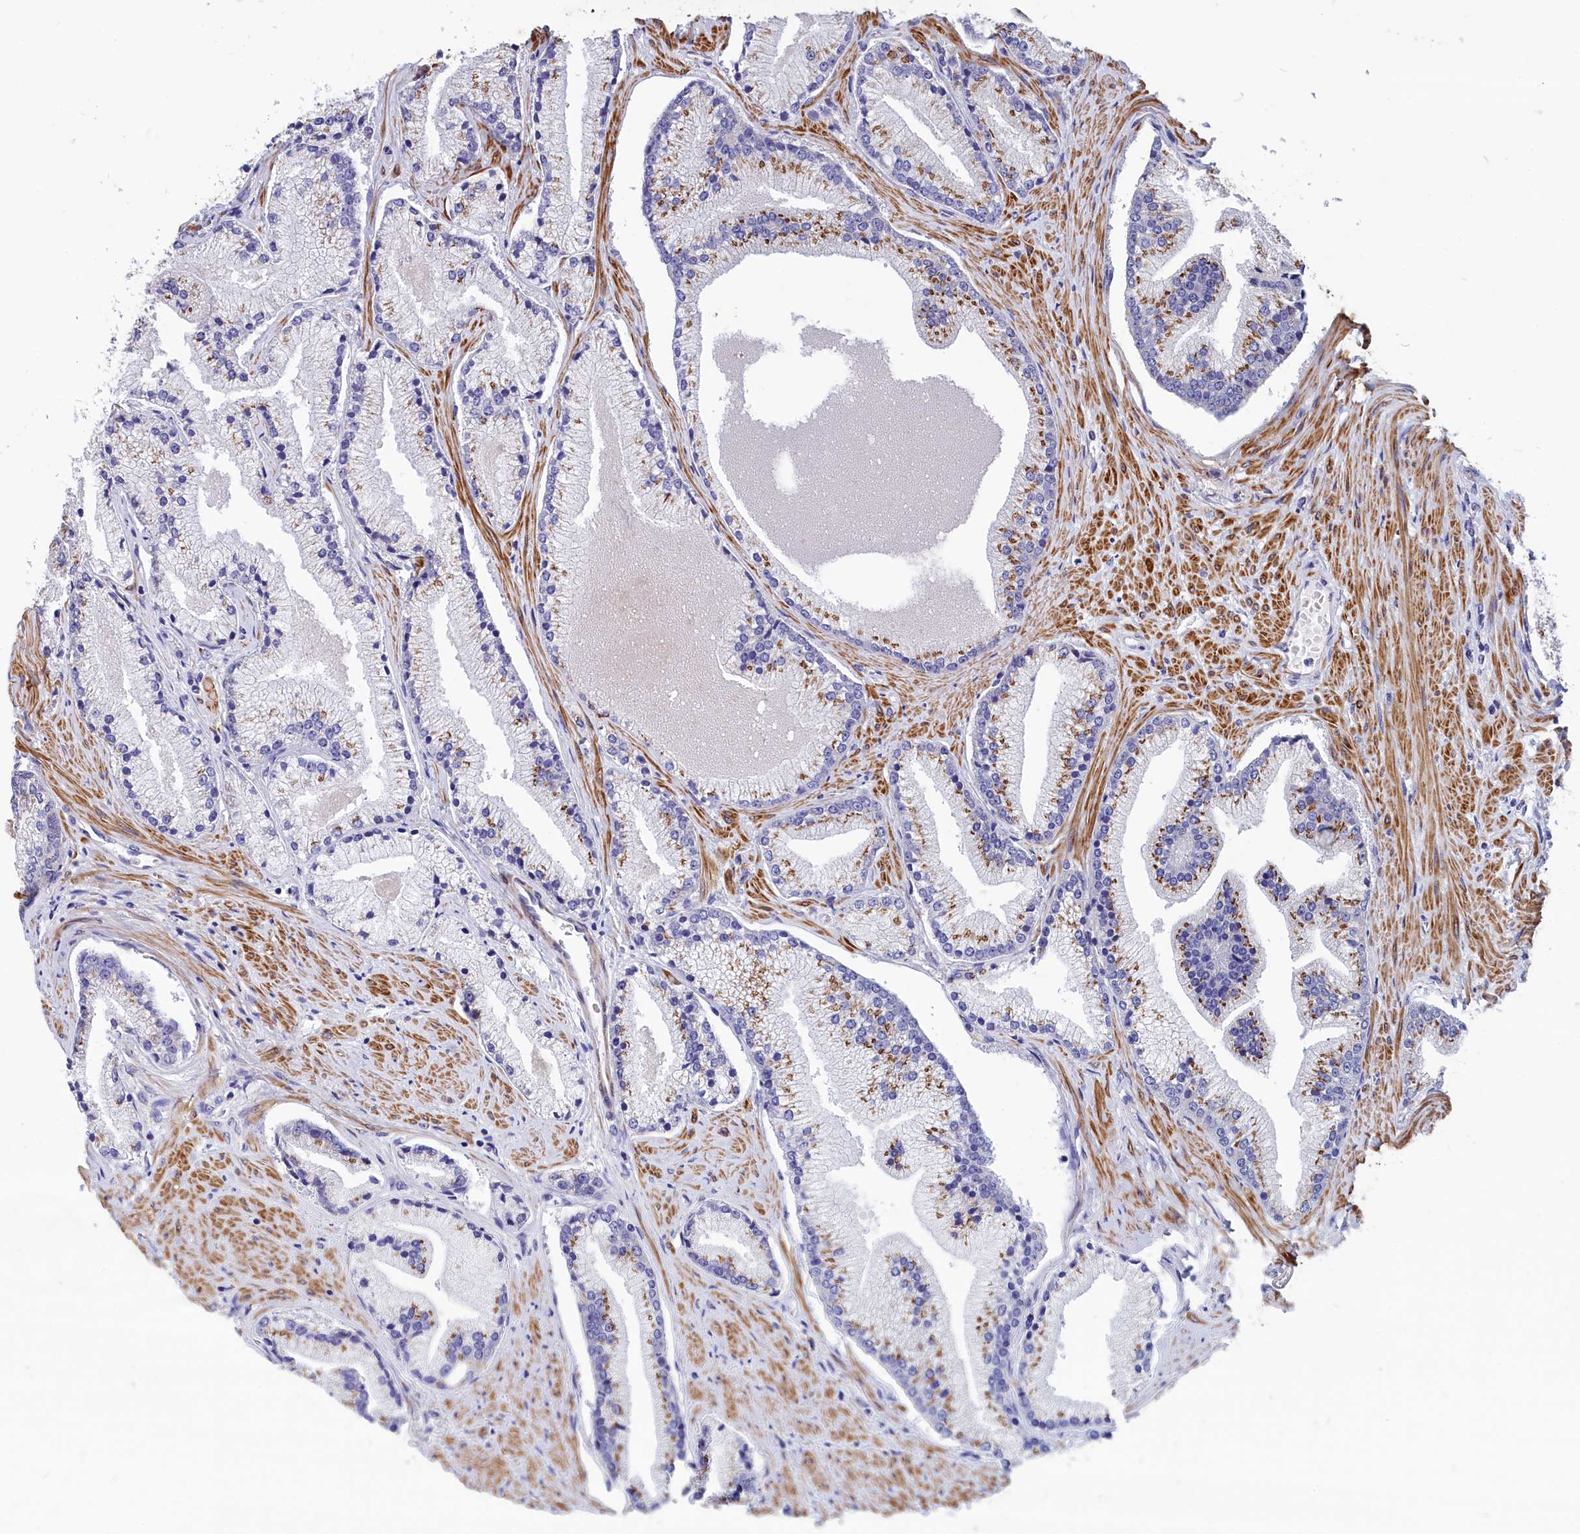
{"staining": {"intensity": "moderate", "quantity": "25%-75%", "location": "cytoplasmic/membranous"}, "tissue": "prostate cancer", "cell_type": "Tumor cells", "image_type": "cancer", "snomed": [{"axis": "morphology", "description": "Adenocarcinoma, High grade"}, {"axis": "topography", "description": "Prostate"}], "caption": "This is a histology image of immunohistochemistry (IHC) staining of prostate adenocarcinoma (high-grade), which shows moderate positivity in the cytoplasmic/membranous of tumor cells.", "gene": "TUBGCP4", "patient": {"sex": "male", "age": 67}}